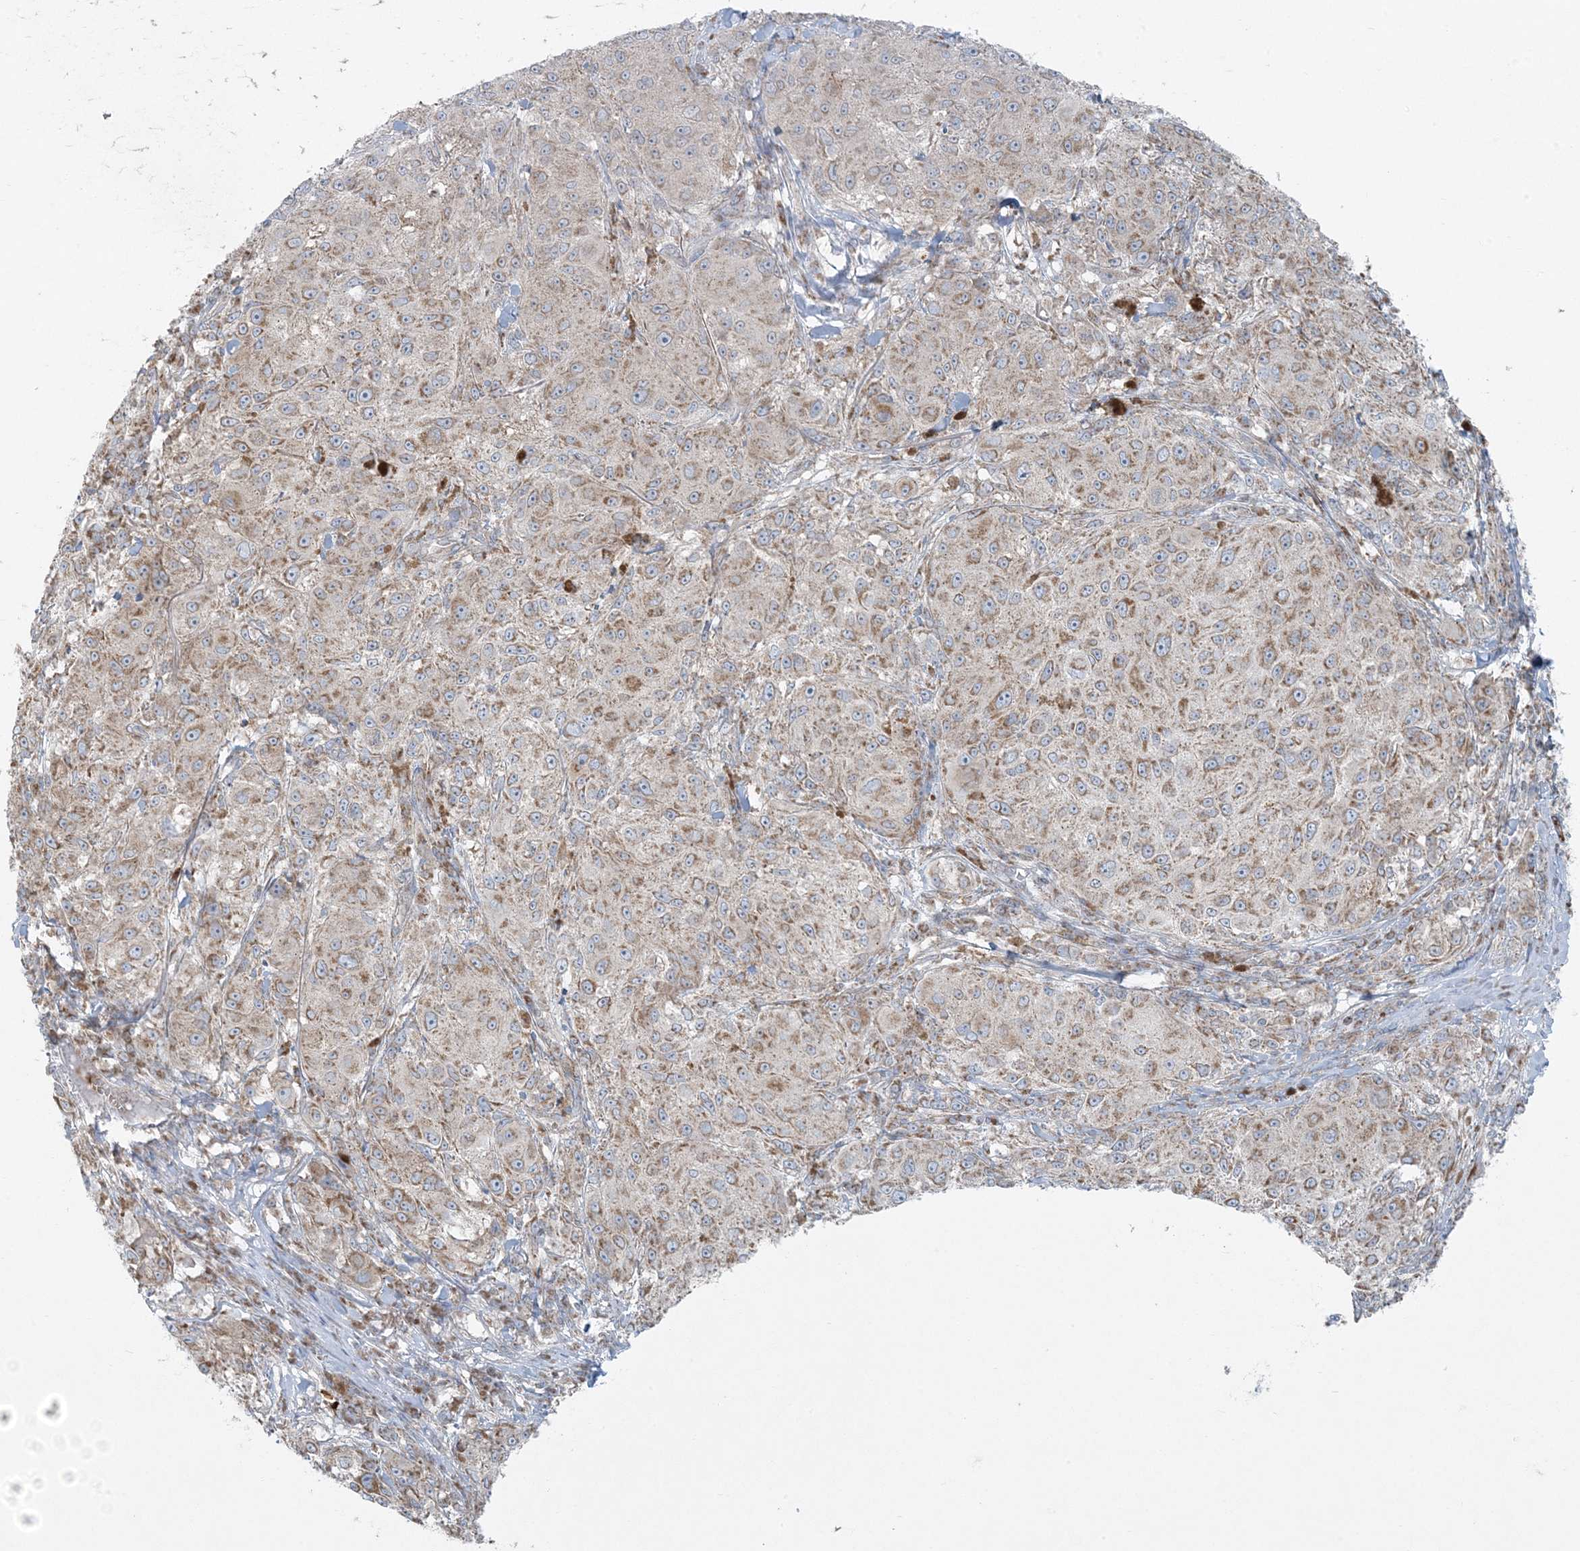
{"staining": {"intensity": "weak", "quantity": ">75%", "location": "cytoplasmic/membranous"}, "tissue": "melanoma", "cell_type": "Tumor cells", "image_type": "cancer", "snomed": [{"axis": "morphology", "description": "Necrosis, NOS"}, {"axis": "morphology", "description": "Malignant melanoma, NOS"}, {"axis": "topography", "description": "Skin"}], "caption": "The photomicrograph shows staining of malignant melanoma, revealing weak cytoplasmic/membranous protein expression (brown color) within tumor cells. Using DAB (brown) and hematoxylin (blue) stains, captured at high magnification using brightfield microscopy.", "gene": "PIK3R4", "patient": {"sex": "female", "age": 87}}